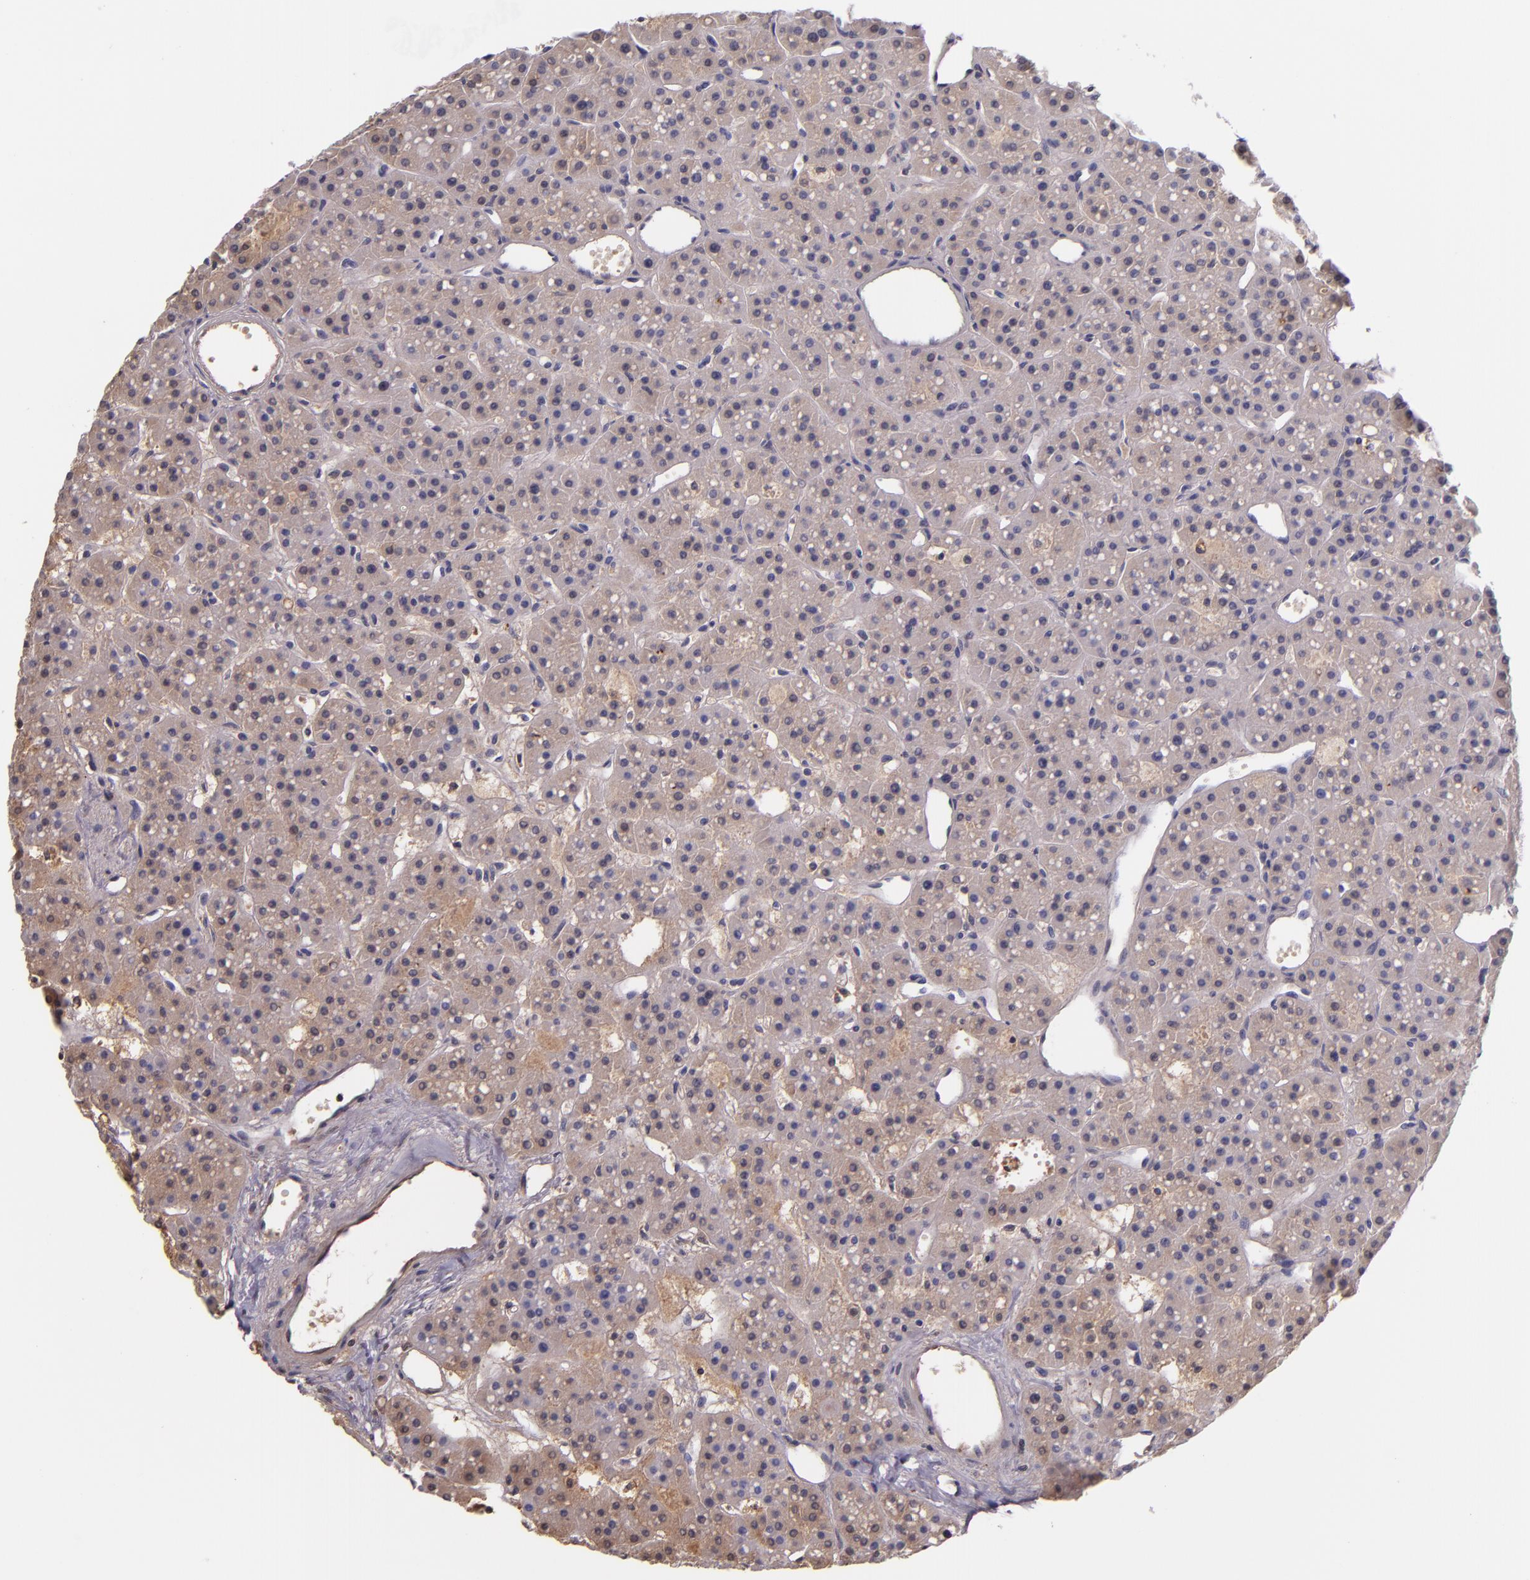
{"staining": {"intensity": "weak", "quantity": ">75%", "location": "cytoplasmic/membranous"}, "tissue": "parathyroid gland", "cell_type": "Glandular cells", "image_type": "normal", "snomed": [{"axis": "morphology", "description": "Normal tissue, NOS"}, {"axis": "topography", "description": "Parathyroid gland"}], "caption": "DAB (3,3'-diaminobenzidine) immunohistochemical staining of unremarkable parathyroid gland exhibits weak cytoplasmic/membranous protein staining in approximately >75% of glandular cells. Using DAB (brown) and hematoxylin (blue) stains, captured at high magnification using brightfield microscopy.", "gene": "KNG1", "patient": {"sex": "female", "age": 76}}